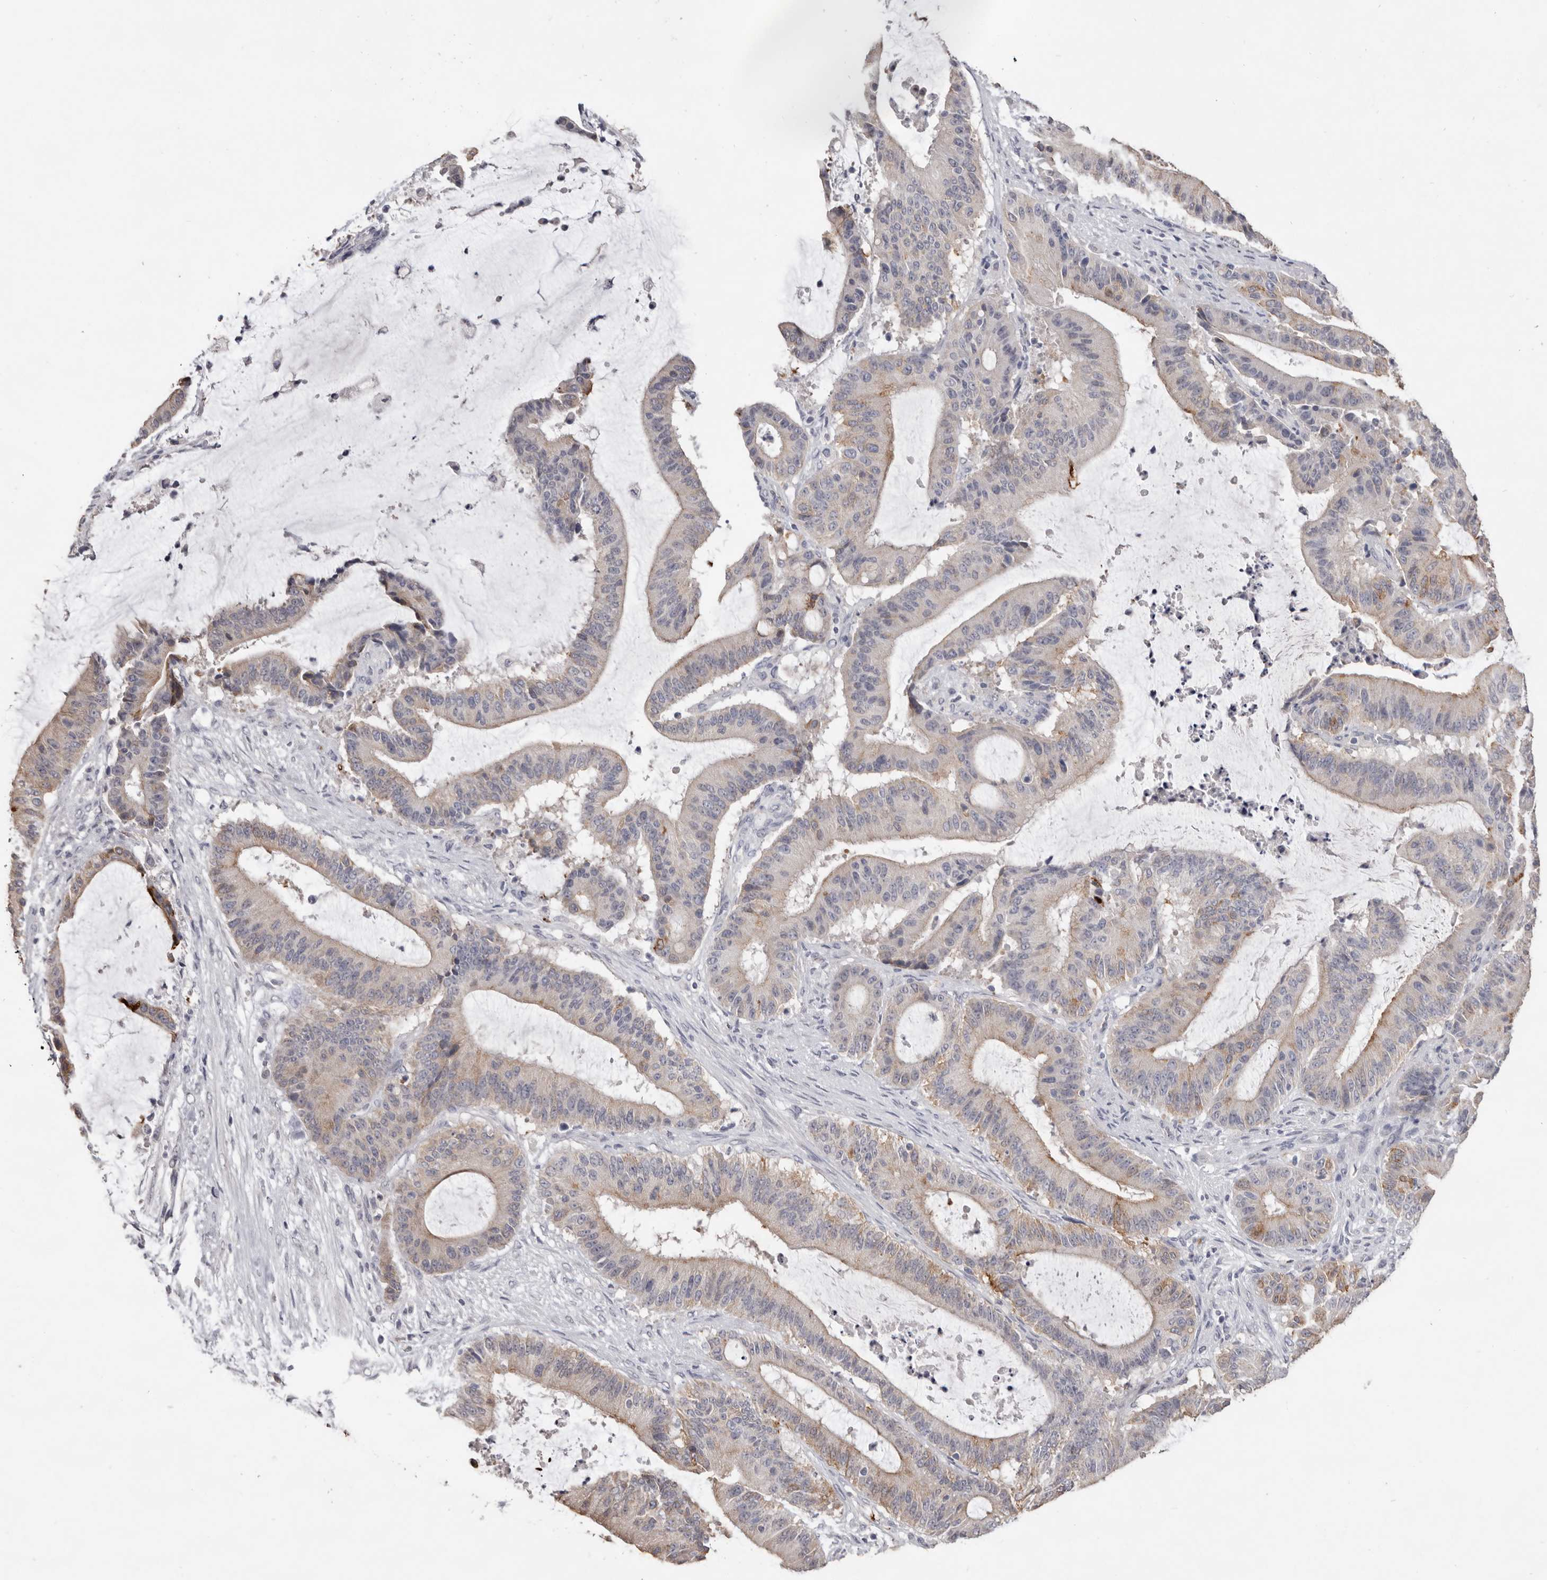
{"staining": {"intensity": "weak", "quantity": "25%-75%", "location": "cytoplasmic/membranous"}, "tissue": "liver cancer", "cell_type": "Tumor cells", "image_type": "cancer", "snomed": [{"axis": "morphology", "description": "Normal tissue, NOS"}, {"axis": "morphology", "description": "Cholangiocarcinoma"}, {"axis": "topography", "description": "Liver"}, {"axis": "topography", "description": "Peripheral nerve tissue"}], "caption": "IHC micrograph of liver cholangiocarcinoma stained for a protein (brown), which reveals low levels of weak cytoplasmic/membranous staining in approximately 25%-75% of tumor cells.", "gene": "ZYG11B", "patient": {"sex": "female", "age": 73}}